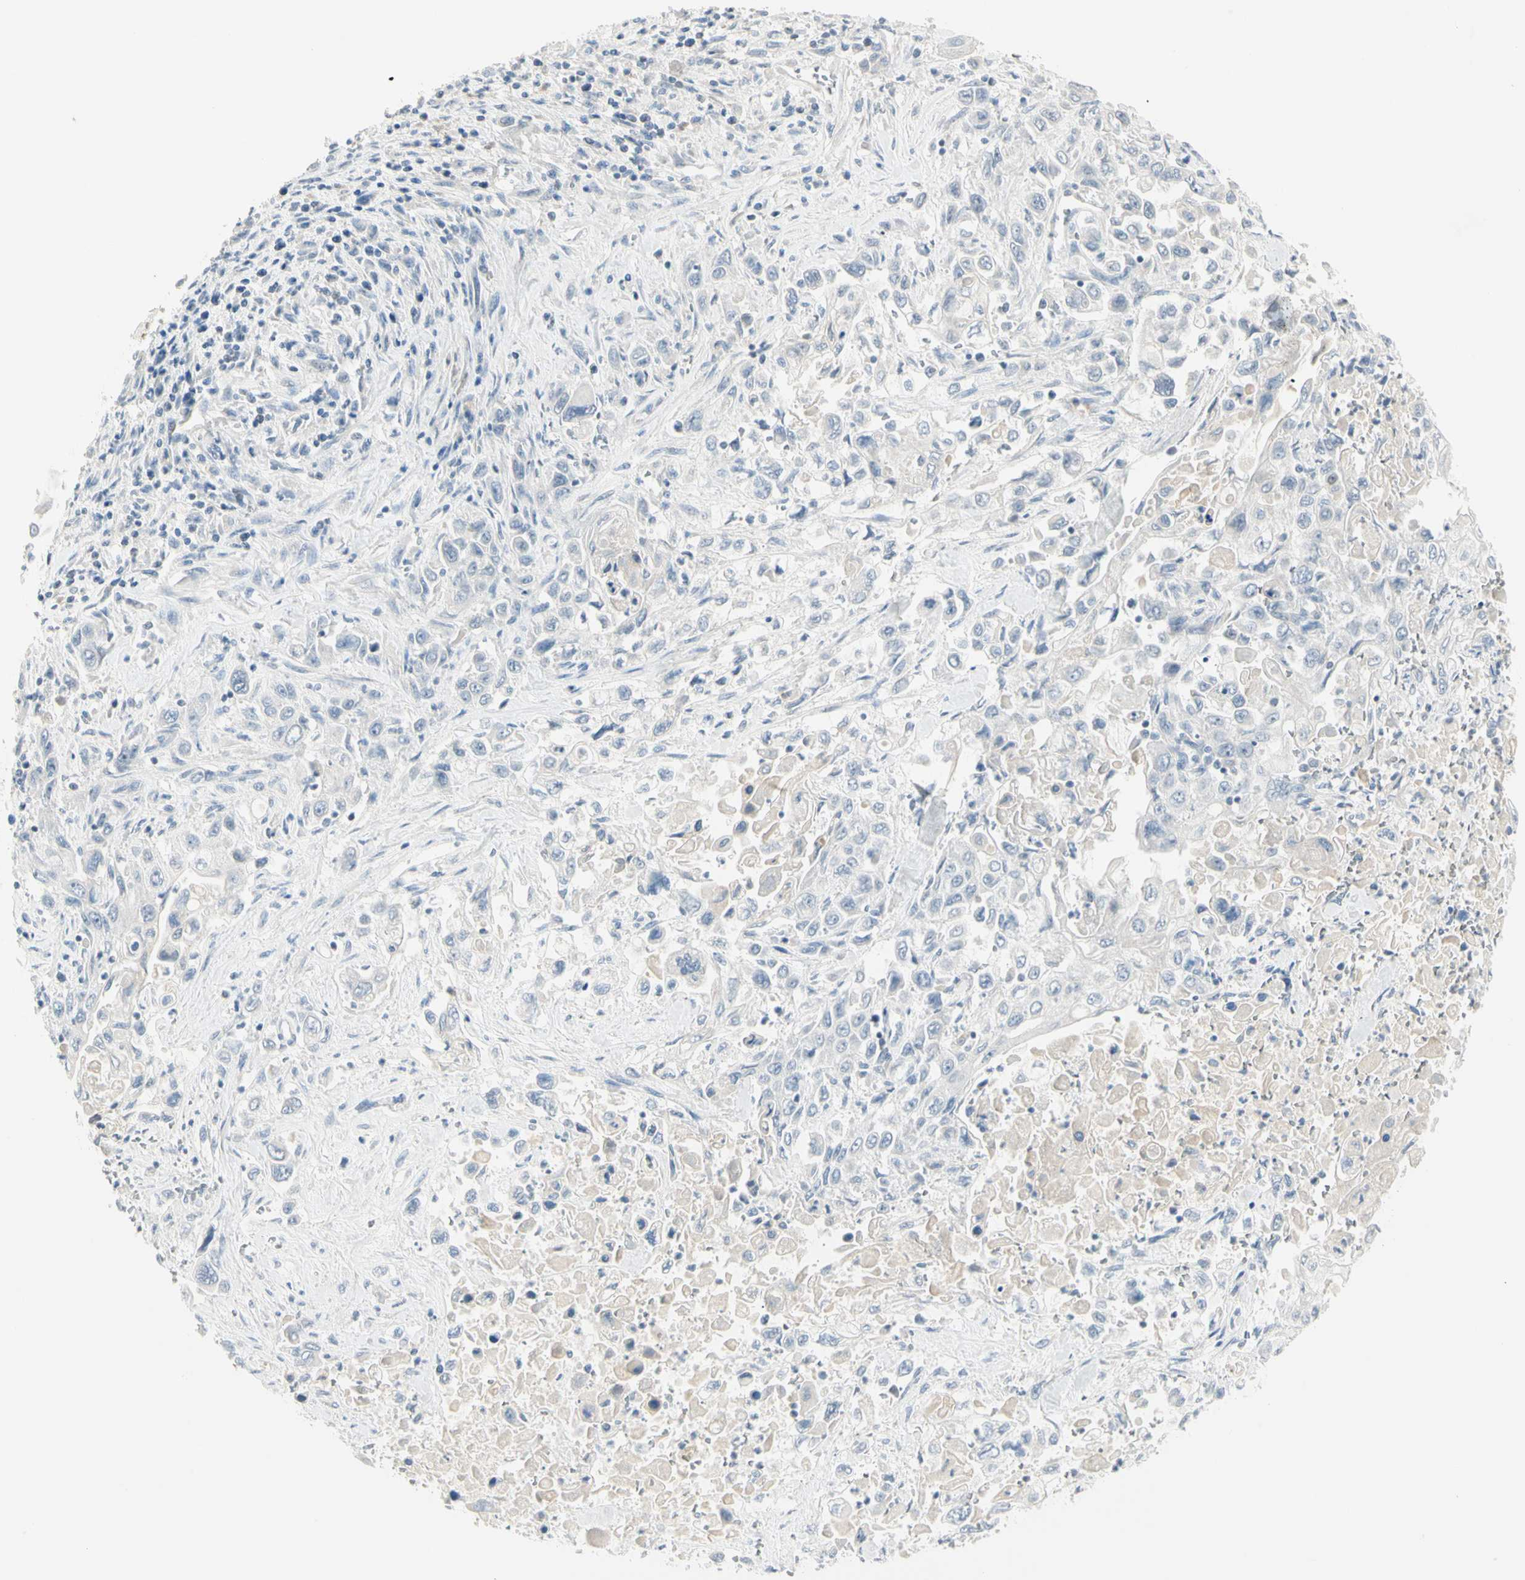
{"staining": {"intensity": "negative", "quantity": "none", "location": "none"}, "tissue": "pancreatic cancer", "cell_type": "Tumor cells", "image_type": "cancer", "snomed": [{"axis": "morphology", "description": "Adenocarcinoma, NOS"}, {"axis": "topography", "description": "Pancreas"}], "caption": "Tumor cells show no significant protein positivity in pancreatic cancer (adenocarcinoma).", "gene": "ALDH18A1", "patient": {"sex": "male", "age": 70}}